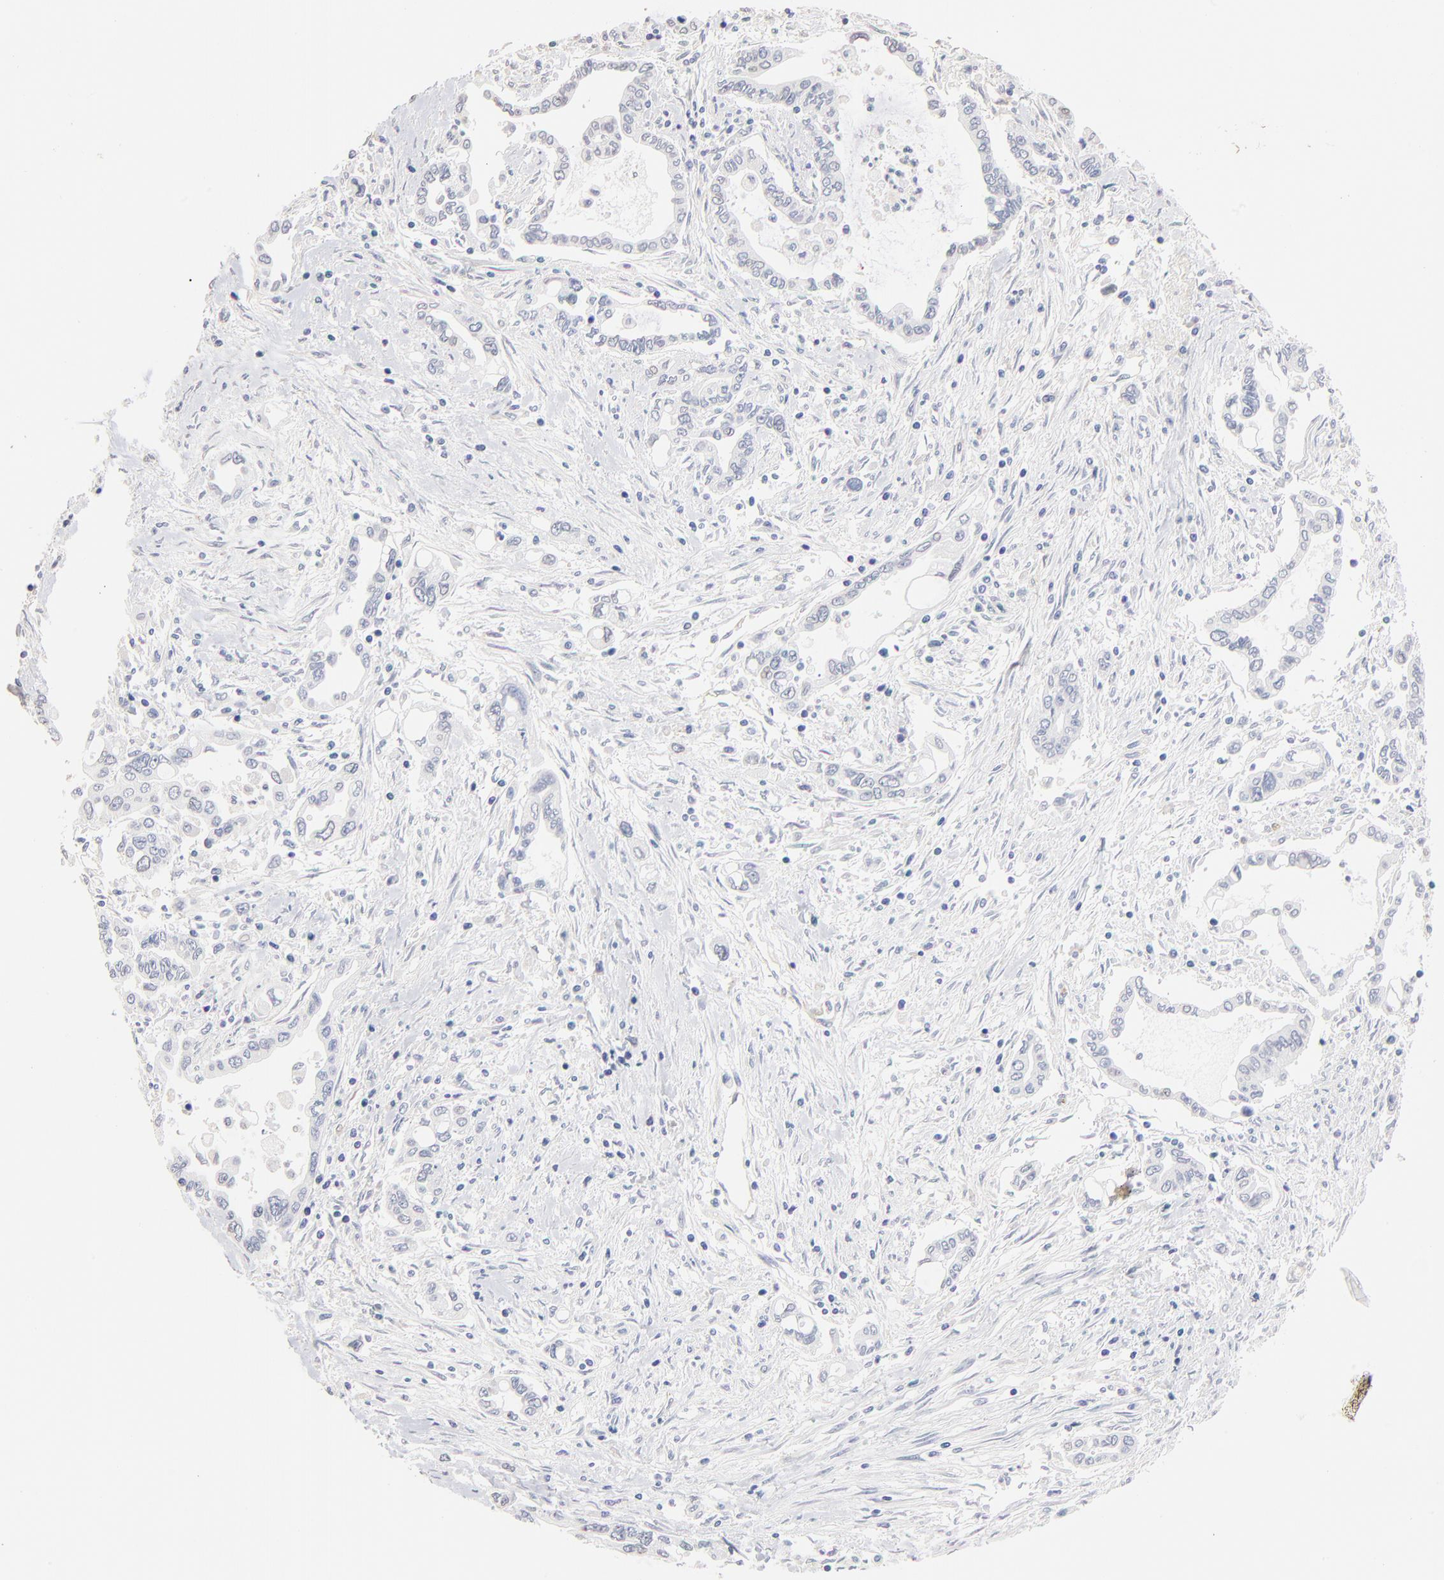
{"staining": {"intensity": "negative", "quantity": "none", "location": "none"}, "tissue": "pancreatic cancer", "cell_type": "Tumor cells", "image_type": "cancer", "snomed": [{"axis": "morphology", "description": "Adenocarcinoma, NOS"}, {"axis": "topography", "description": "Pancreas"}], "caption": "A histopathology image of human pancreatic adenocarcinoma is negative for staining in tumor cells.", "gene": "ITGA8", "patient": {"sex": "female", "age": 57}}